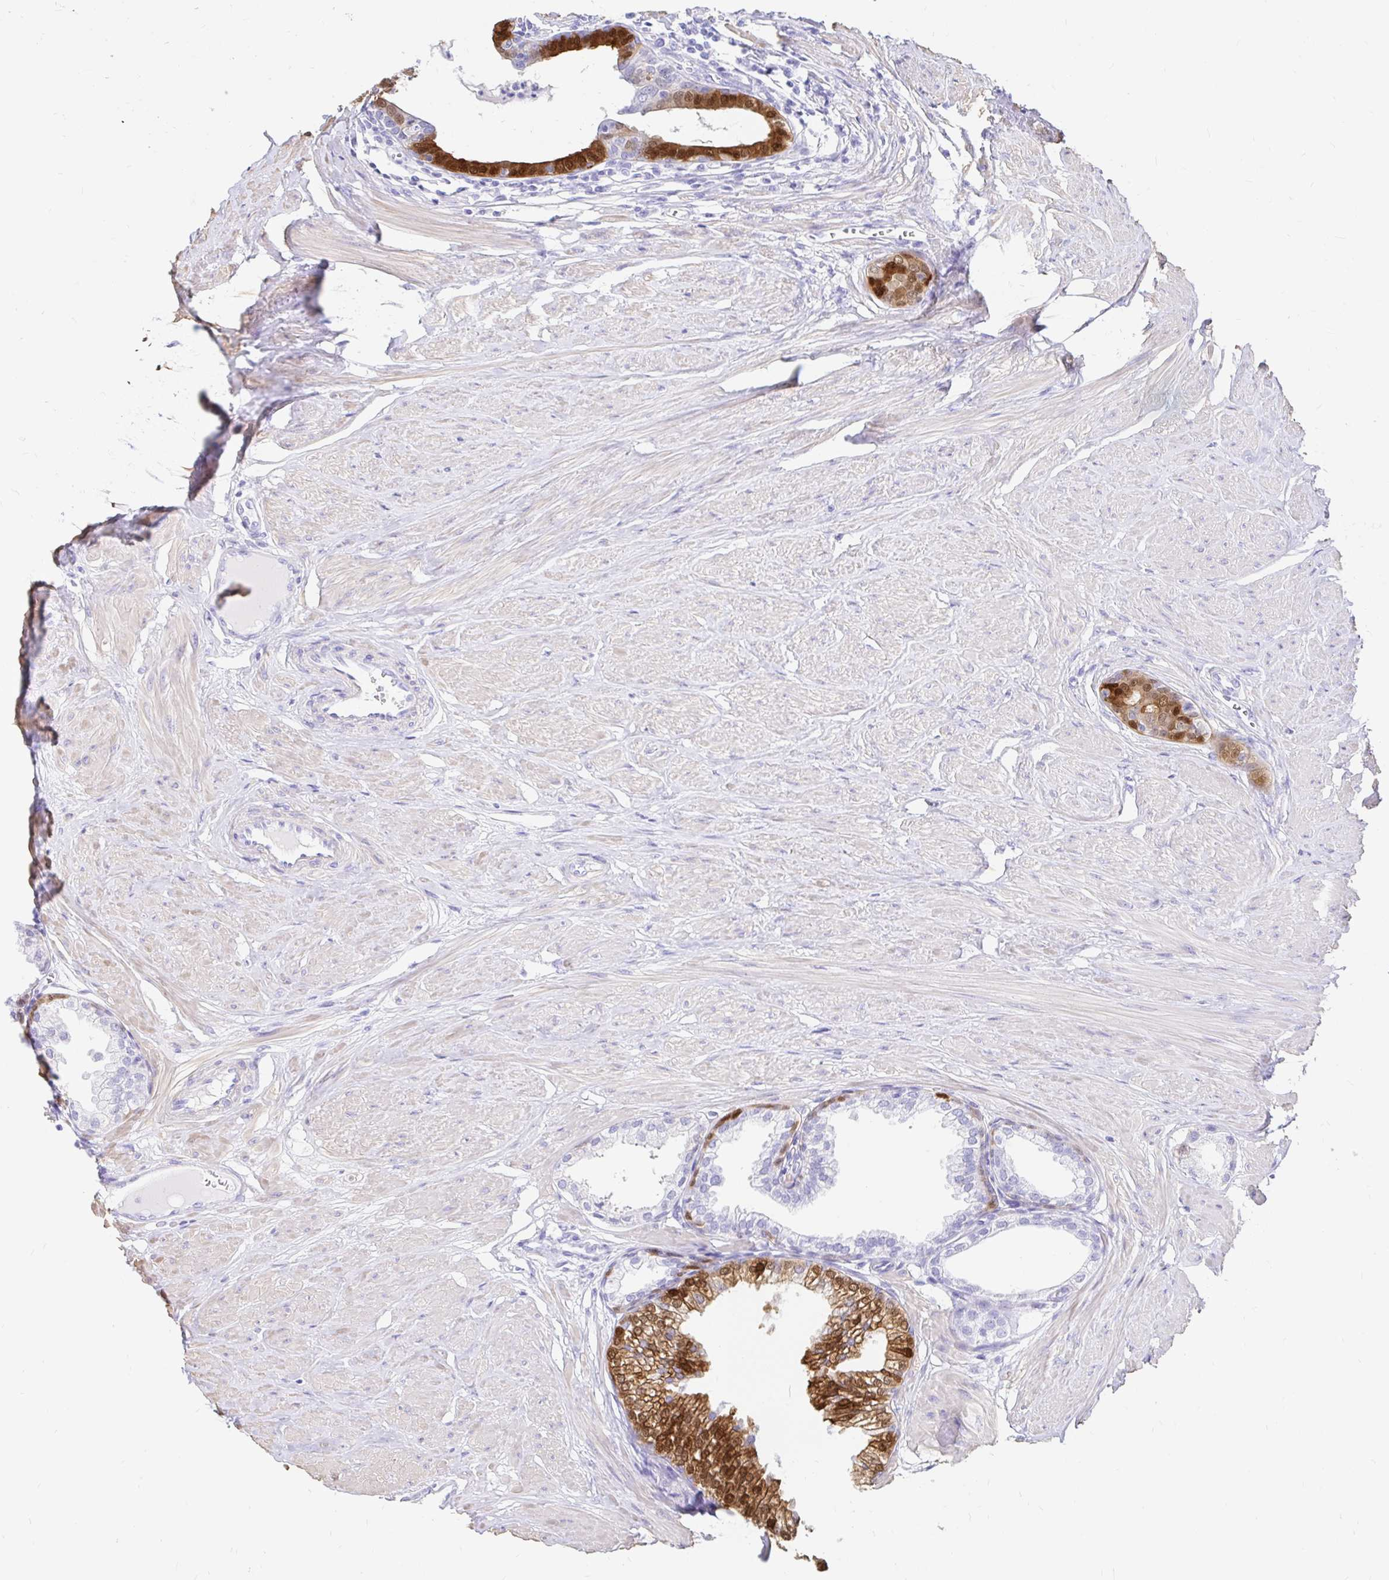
{"staining": {"intensity": "moderate", "quantity": "25%-75%", "location": "cytoplasmic/membranous,nuclear"}, "tissue": "prostate", "cell_type": "Glandular cells", "image_type": "normal", "snomed": [{"axis": "morphology", "description": "Normal tissue, NOS"}, {"axis": "topography", "description": "Prostate"}, {"axis": "topography", "description": "Peripheral nerve tissue"}], "caption": "The photomicrograph shows a brown stain indicating the presence of a protein in the cytoplasmic/membranous,nuclear of glandular cells in prostate. (Stains: DAB (3,3'-diaminobenzidine) in brown, nuclei in blue, Microscopy: brightfield microscopy at high magnification).", "gene": "PPP1R1B", "patient": {"sex": "male", "age": 55}}